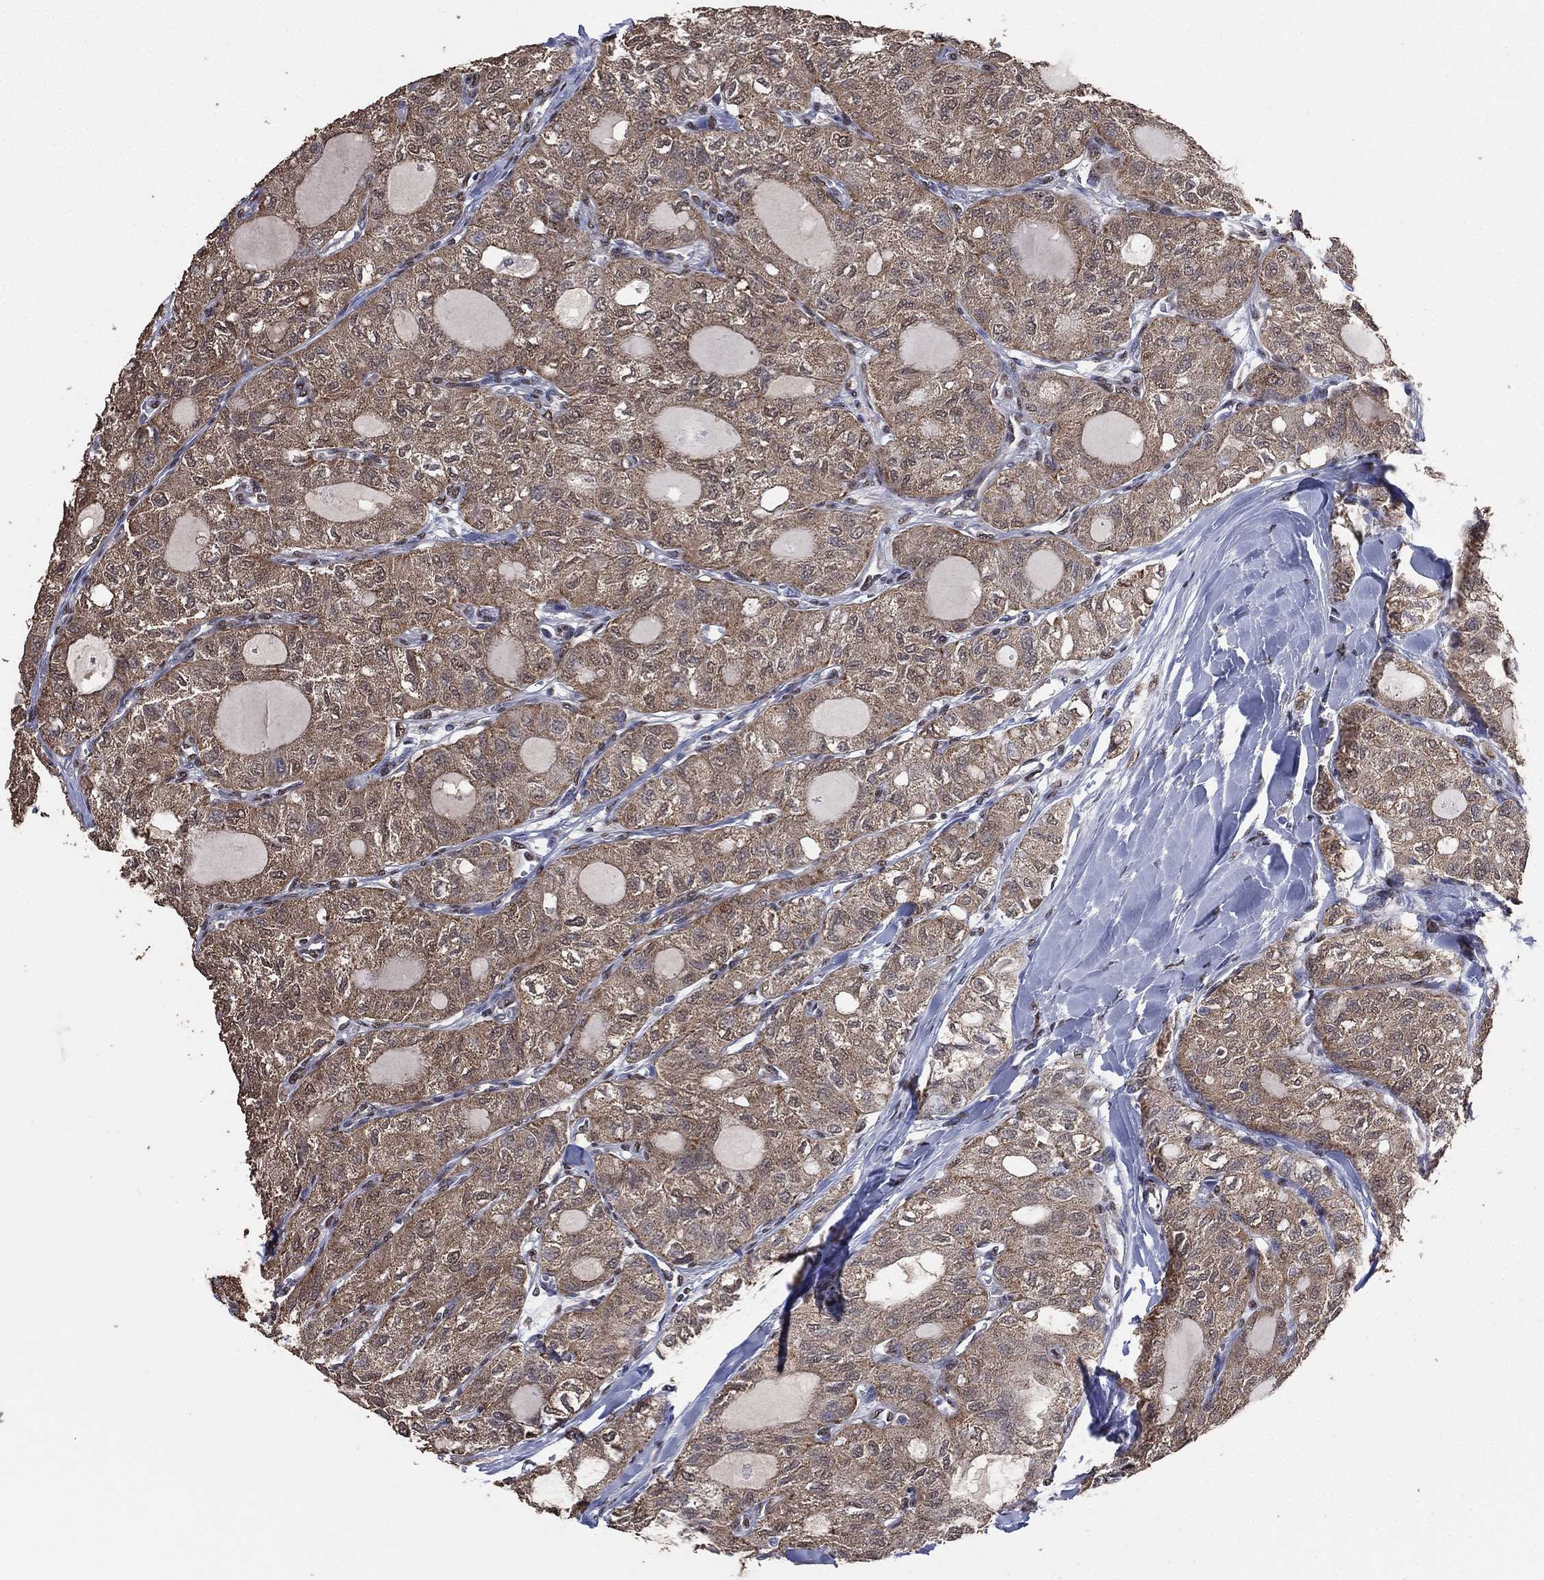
{"staining": {"intensity": "weak", "quantity": ">75%", "location": "cytoplasmic/membranous"}, "tissue": "thyroid cancer", "cell_type": "Tumor cells", "image_type": "cancer", "snomed": [{"axis": "morphology", "description": "Follicular adenoma carcinoma, NOS"}, {"axis": "topography", "description": "Thyroid gland"}], "caption": "DAB (3,3'-diaminobenzidine) immunohistochemical staining of human follicular adenoma carcinoma (thyroid) shows weak cytoplasmic/membranous protein expression in approximately >75% of tumor cells.", "gene": "ALDH7A1", "patient": {"sex": "male", "age": 75}}